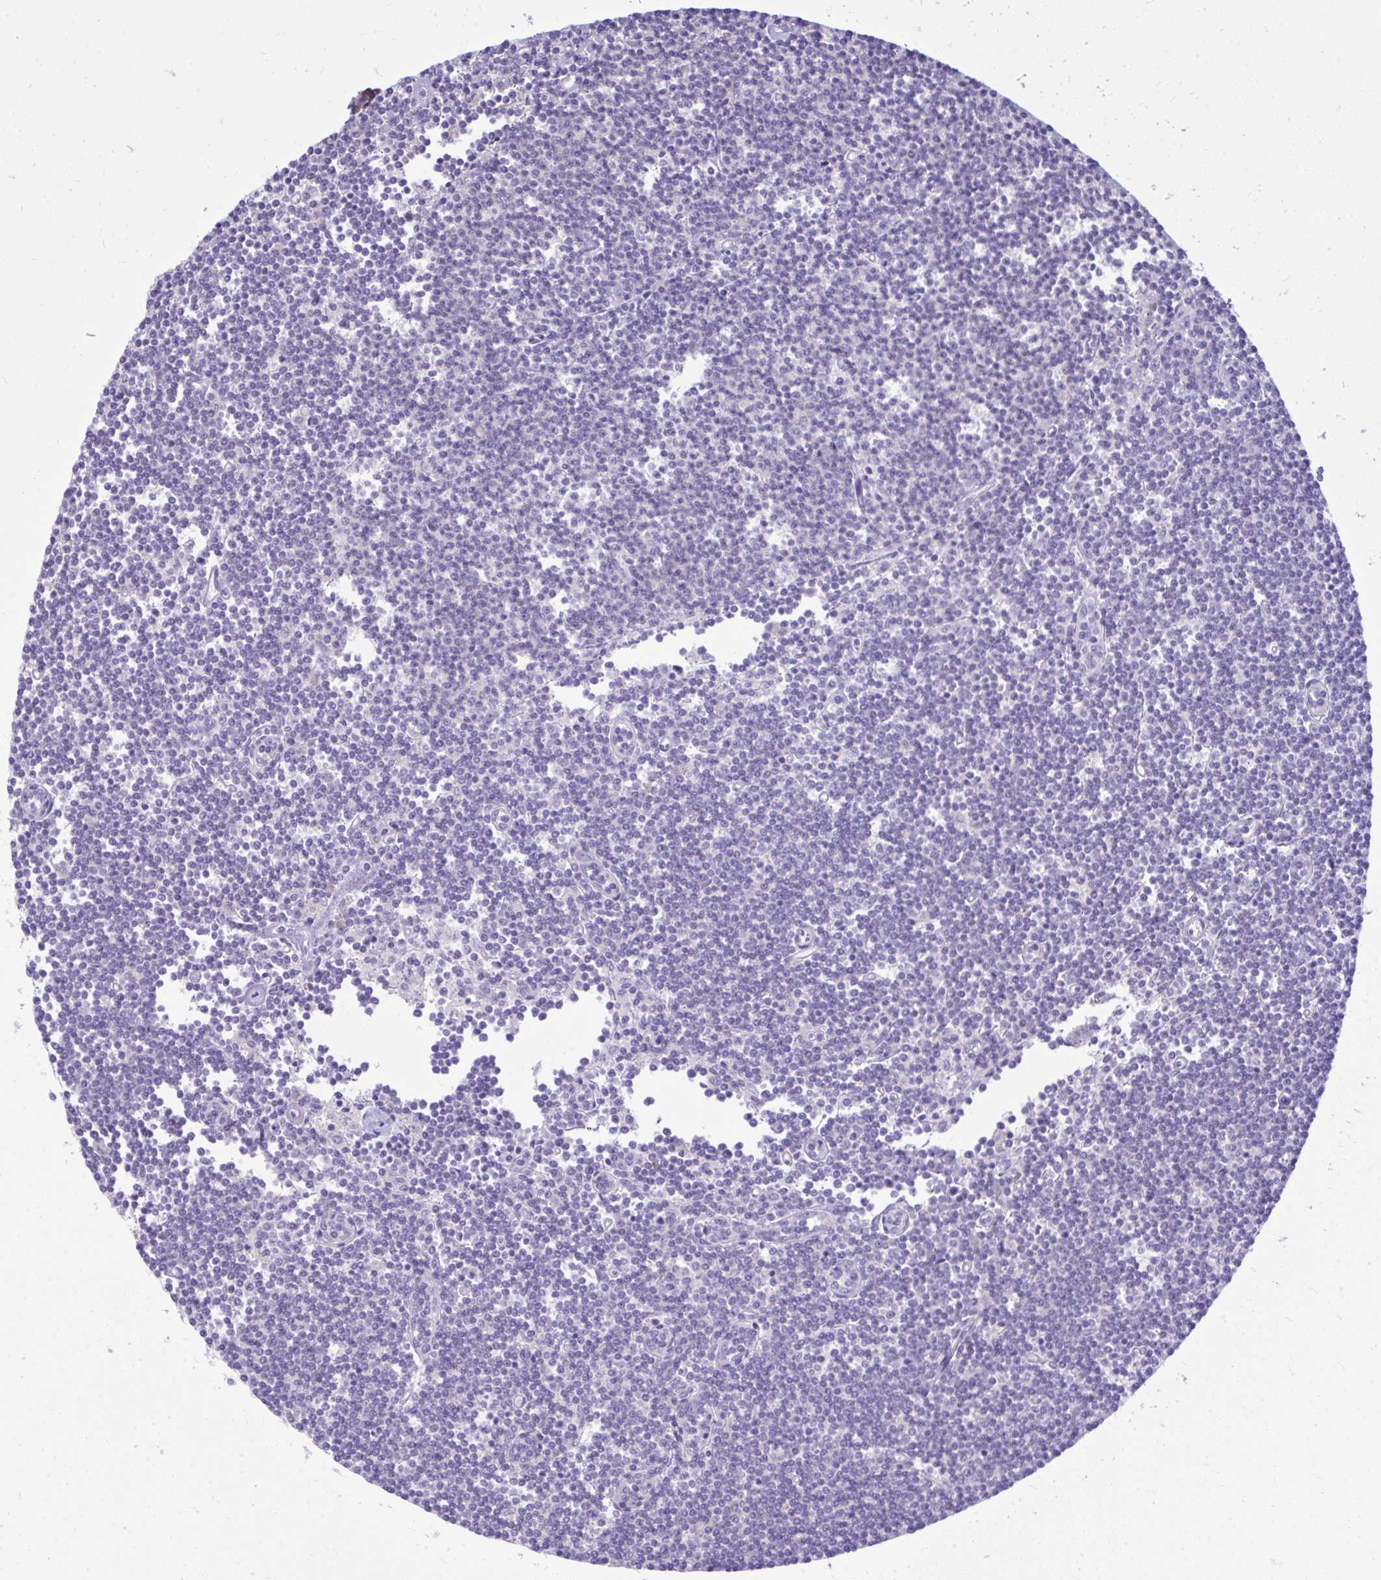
{"staining": {"intensity": "negative", "quantity": "none", "location": "none"}, "tissue": "lymphoma", "cell_type": "Tumor cells", "image_type": "cancer", "snomed": [{"axis": "morphology", "description": "Malignant lymphoma, non-Hodgkin's type, Low grade"}, {"axis": "topography", "description": "Lymph node"}], "caption": "High magnification brightfield microscopy of lymphoma stained with DAB (3,3'-diaminobenzidine) (brown) and counterstained with hematoxylin (blue): tumor cells show no significant positivity. (Brightfield microscopy of DAB (3,3'-diaminobenzidine) immunohistochemistry (IHC) at high magnification).", "gene": "GRK4", "patient": {"sex": "female", "age": 73}}